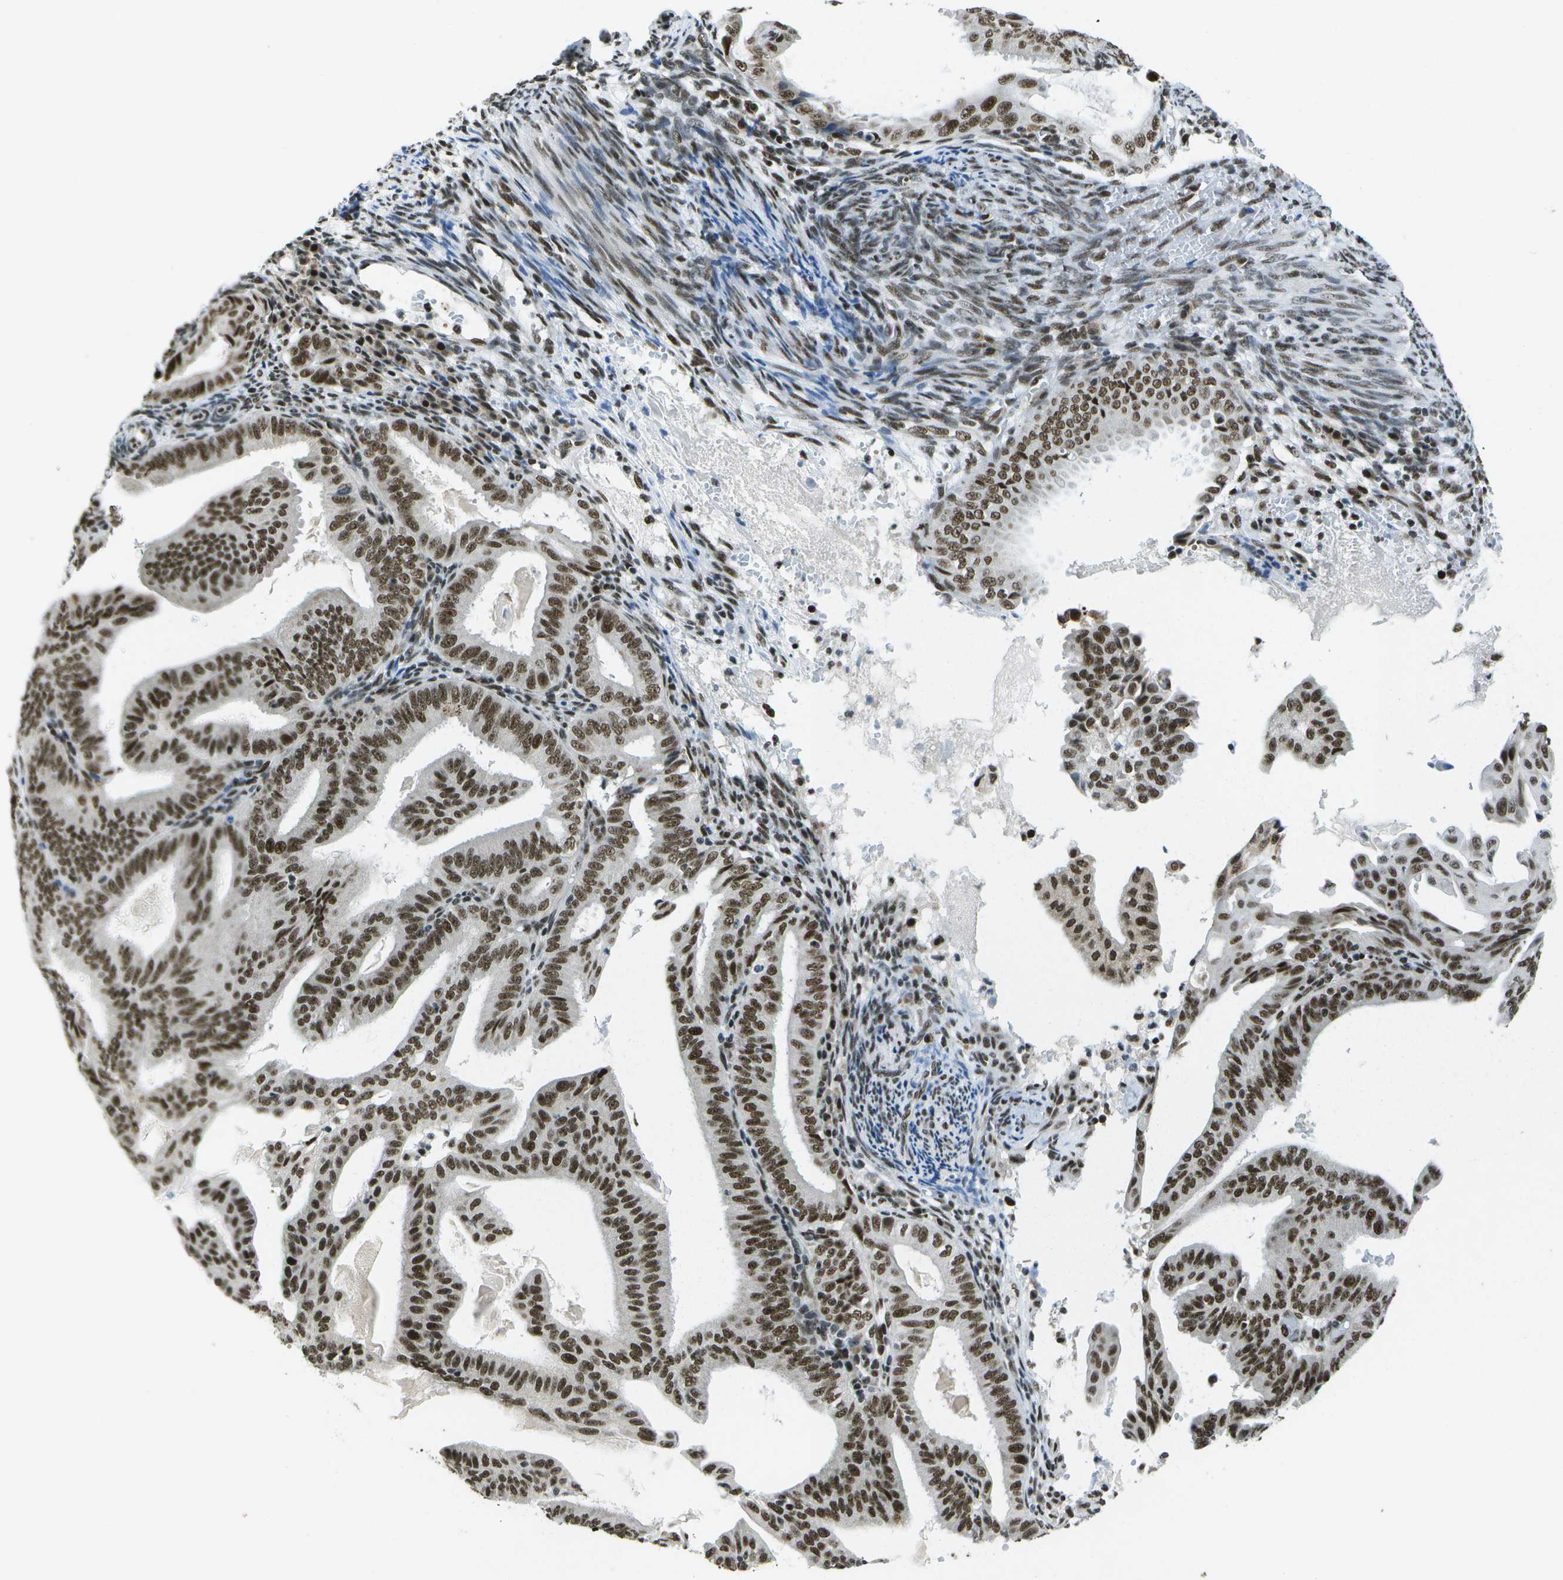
{"staining": {"intensity": "strong", "quantity": ">75%", "location": "nuclear"}, "tissue": "endometrial cancer", "cell_type": "Tumor cells", "image_type": "cancer", "snomed": [{"axis": "morphology", "description": "Adenocarcinoma, NOS"}, {"axis": "topography", "description": "Endometrium"}], "caption": "High-power microscopy captured an immunohistochemistry photomicrograph of endometrial cancer, revealing strong nuclear expression in about >75% of tumor cells.", "gene": "NSRP1", "patient": {"sex": "female", "age": 58}}